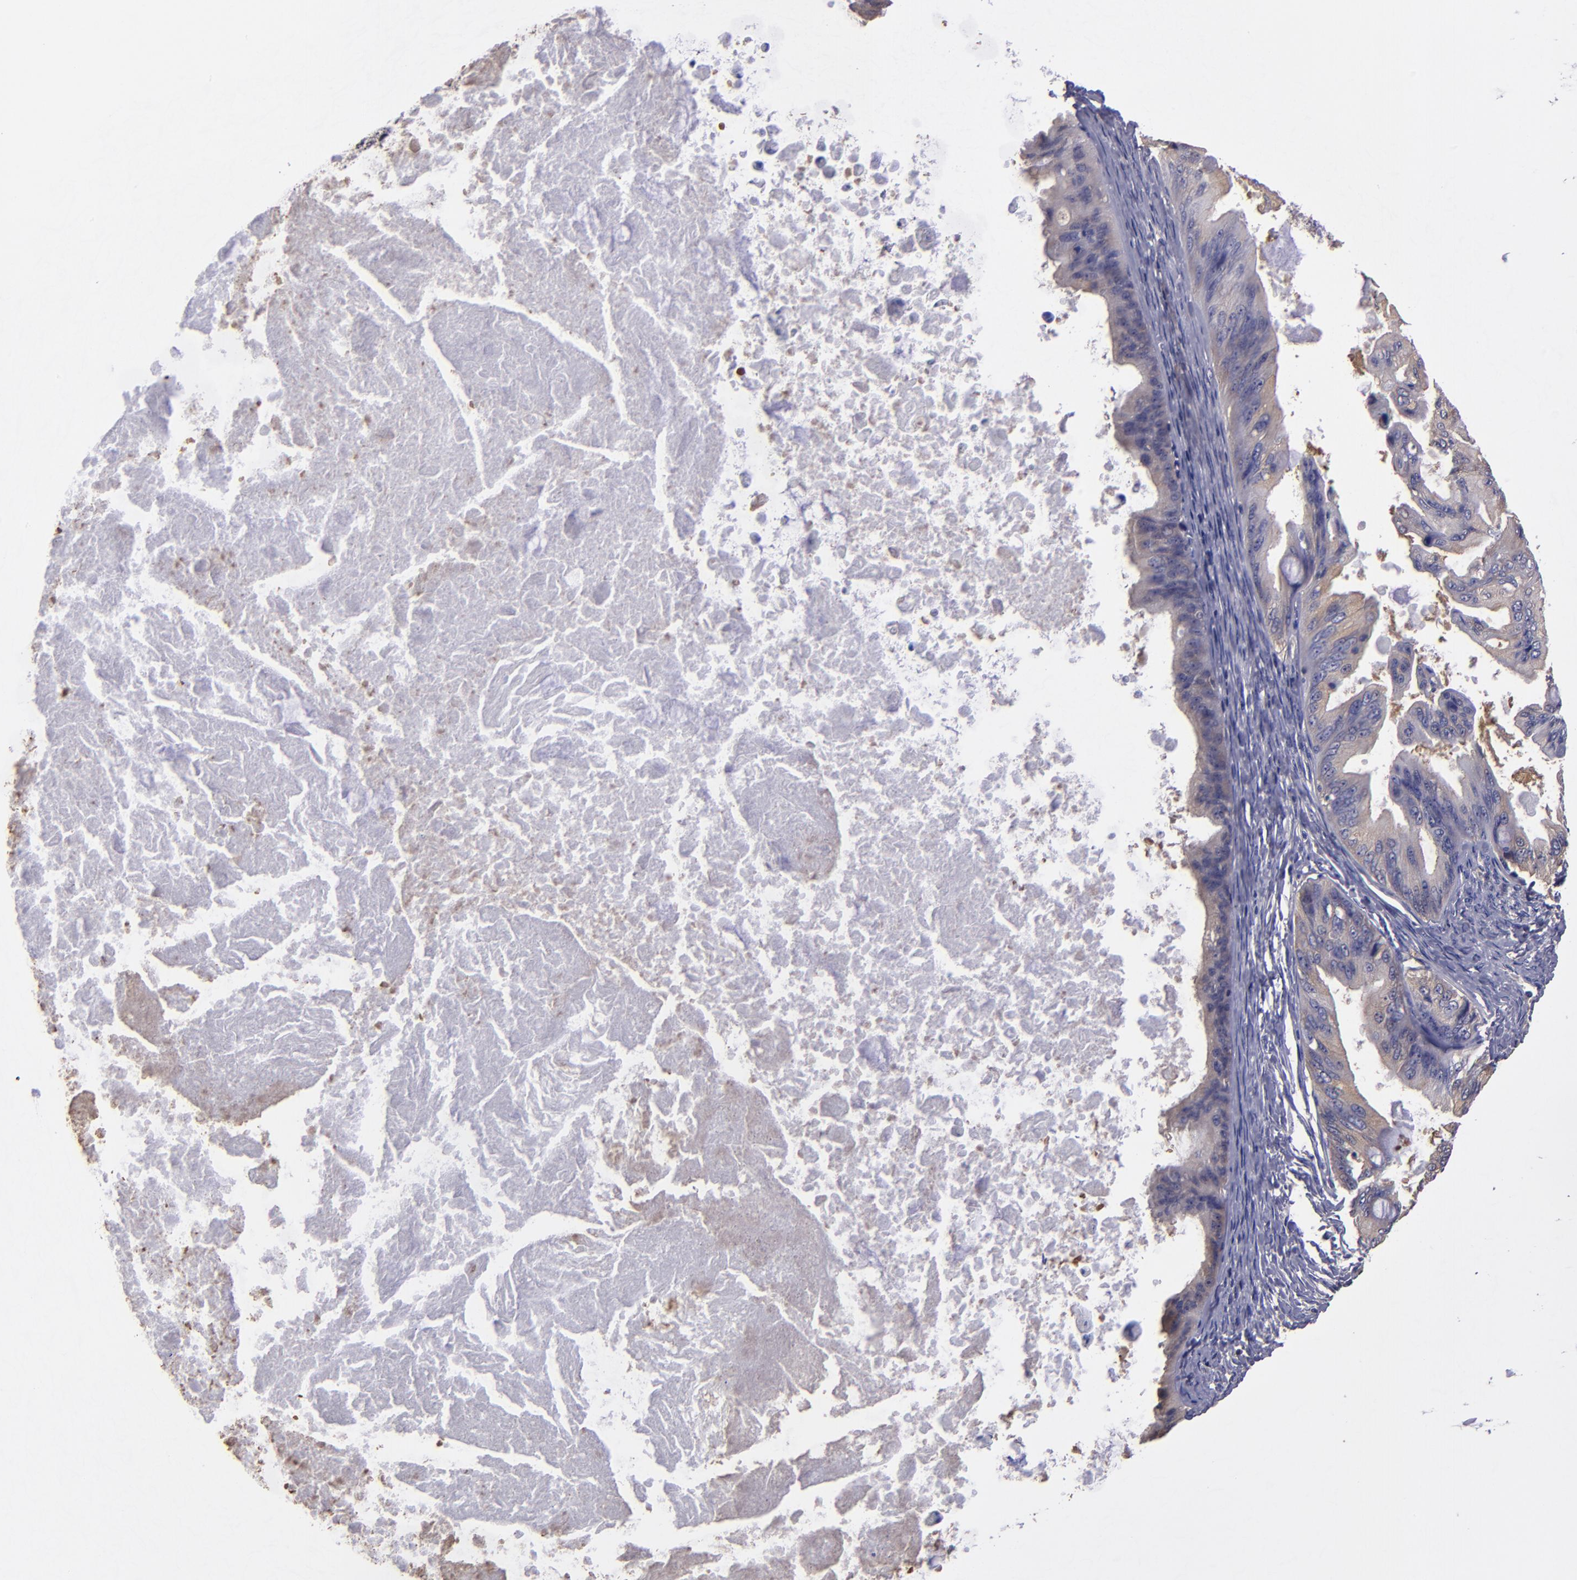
{"staining": {"intensity": "weak", "quantity": "25%-75%", "location": "cytoplasmic/membranous"}, "tissue": "ovarian cancer", "cell_type": "Tumor cells", "image_type": "cancer", "snomed": [{"axis": "morphology", "description": "Cystadenocarcinoma, mucinous, NOS"}, {"axis": "topography", "description": "Ovary"}], "caption": "Immunohistochemistry (DAB) staining of human mucinous cystadenocarcinoma (ovarian) exhibits weak cytoplasmic/membranous protein expression in about 25%-75% of tumor cells. The protein is shown in brown color, while the nuclei are stained blue.", "gene": "CARS1", "patient": {"sex": "female", "age": 37}}